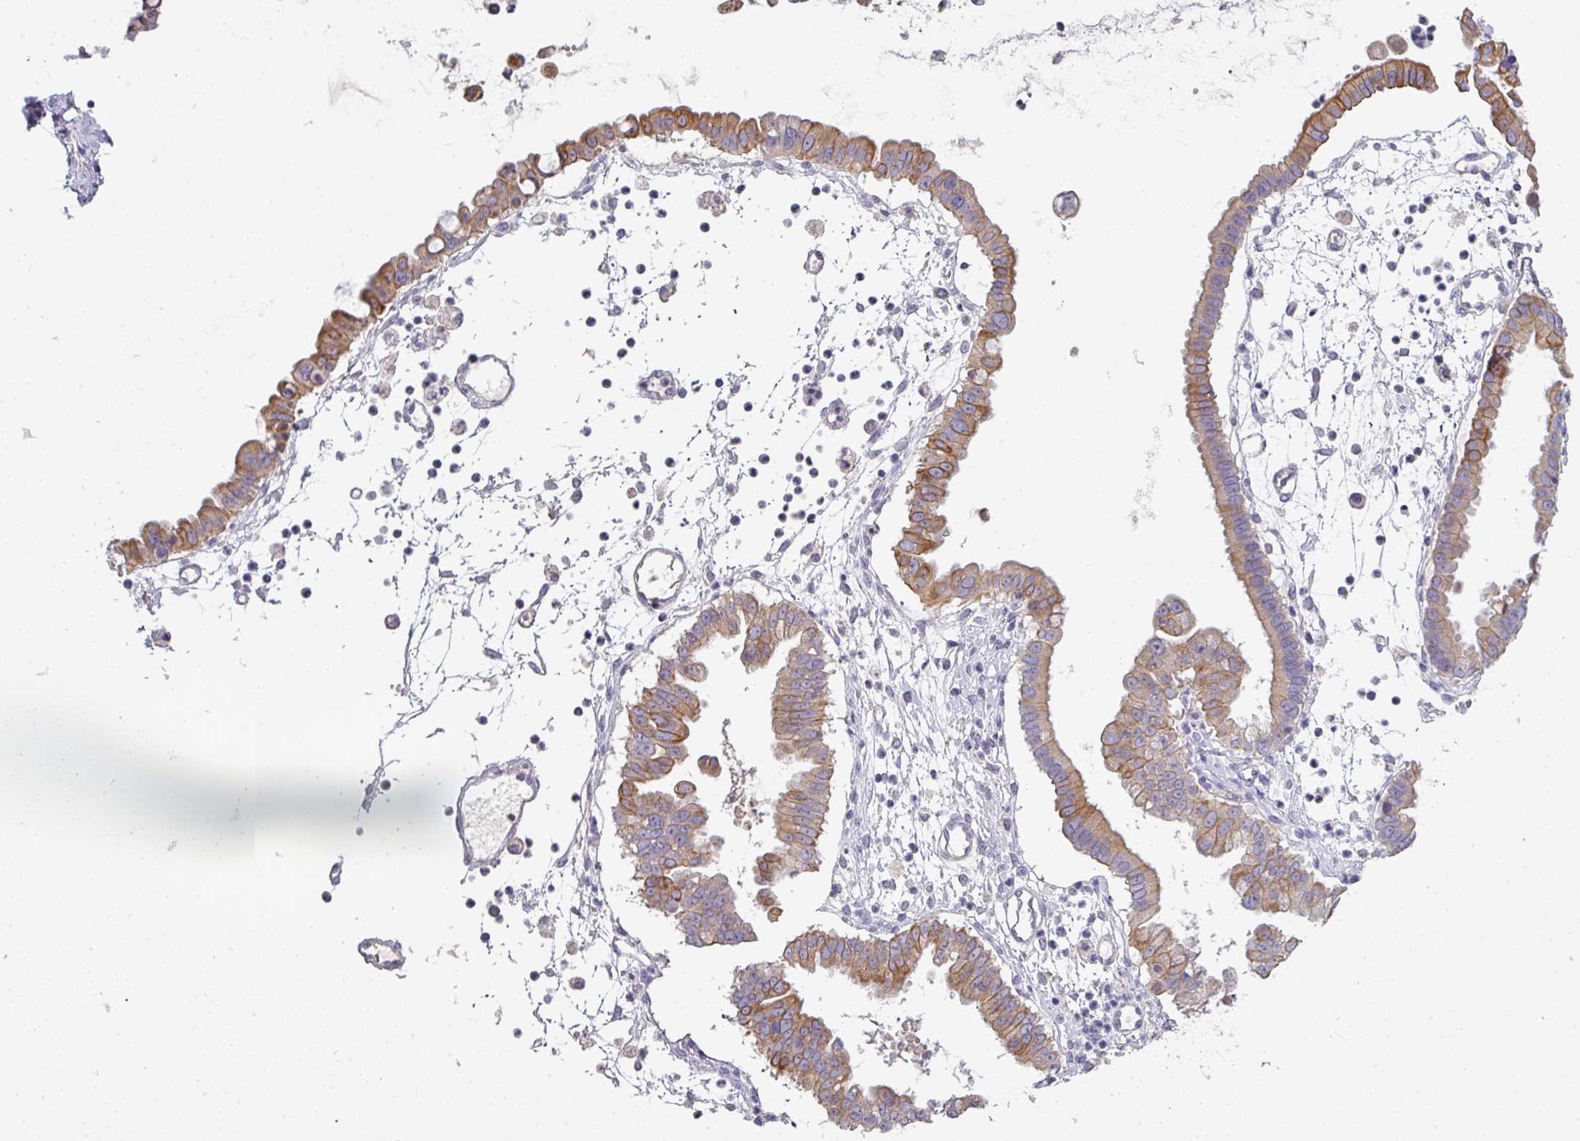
{"staining": {"intensity": "moderate", "quantity": "25%-75%", "location": "cytoplasmic/membranous"}, "tissue": "ovarian cancer", "cell_type": "Tumor cells", "image_type": "cancer", "snomed": [{"axis": "morphology", "description": "Cystadenocarcinoma, mucinous, NOS"}, {"axis": "topography", "description": "Ovary"}], "caption": "Ovarian mucinous cystadenocarcinoma stained for a protein demonstrates moderate cytoplasmic/membranous positivity in tumor cells.", "gene": "ZNF266", "patient": {"sex": "female", "age": 61}}